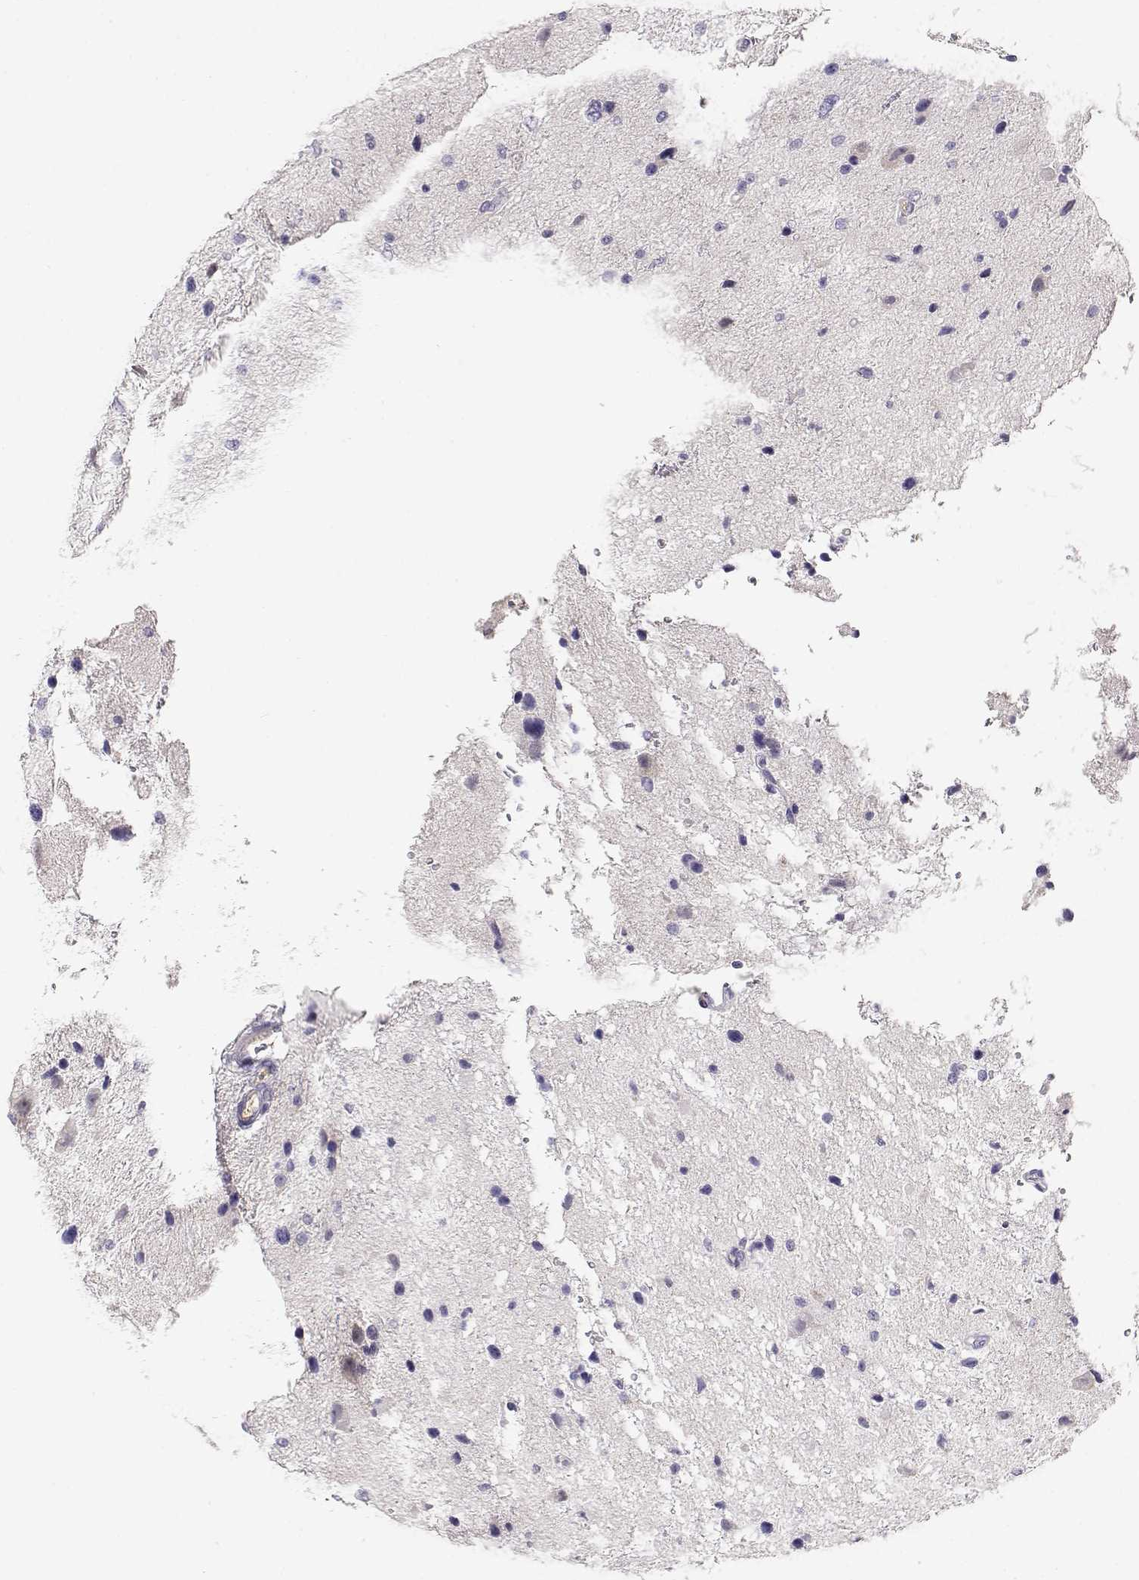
{"staining": {"intensity": "negative", "quantity": "none", "location": "none"}, "tissue": "glioma", "cell_type": "Tumor cells", "image_type": "cancer", "snomed": [{"axis": "morphology", "description": "Glioma, malignant, Low grade"}, {"axis": "topography", "description": "Brain"}], "caption": "Immunohistochemistry micrograph of malignant glioma (low-grade) stained for a protein (brown), which reveals no positivity in tumor cells.", "gene": "CDHR1", "patient": {"sex": "female", "age": 32}}